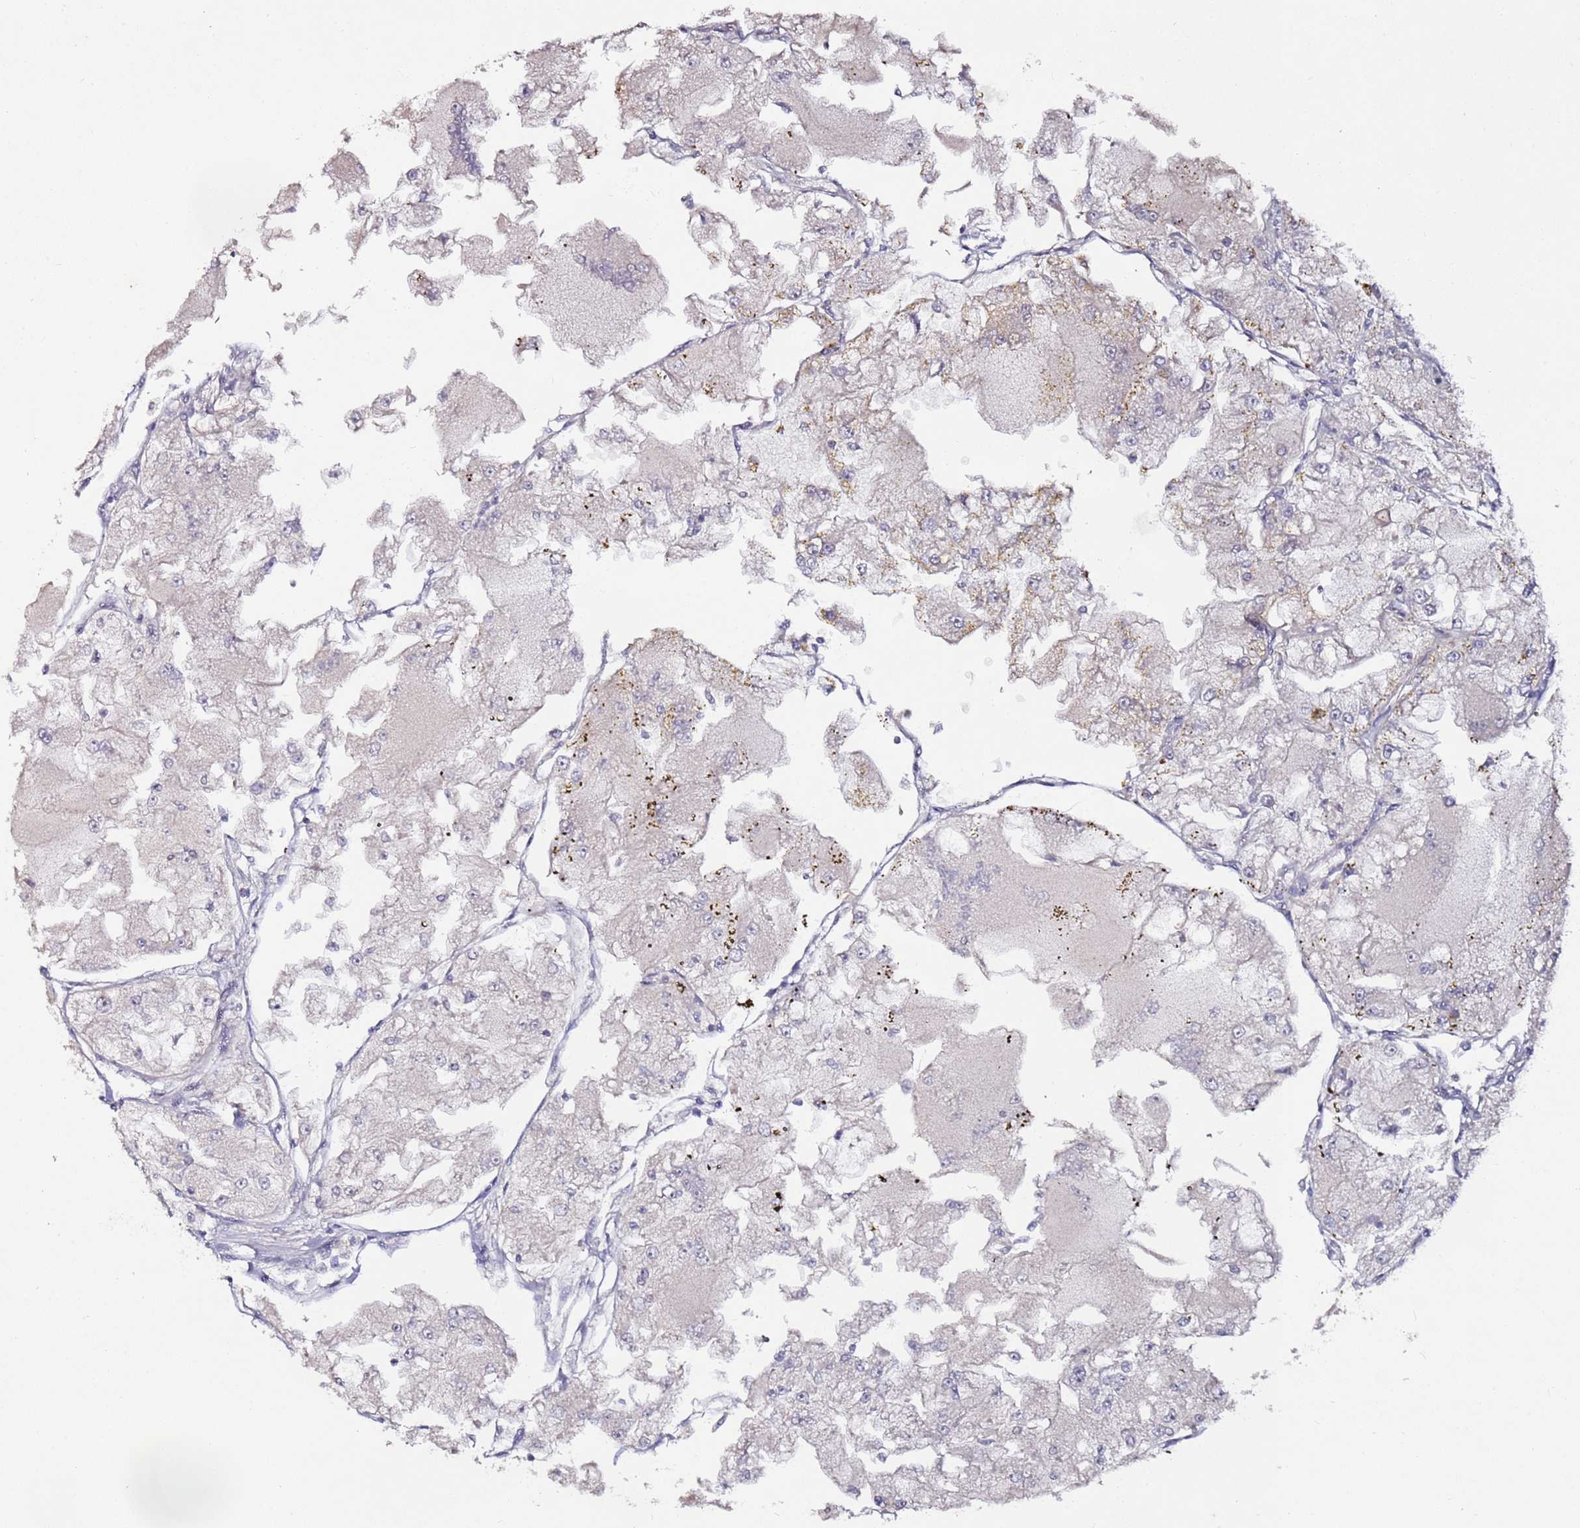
{"staining": {"intensity": "negative", "quantity": "none", "location": "none"}, "tissue": "renal cancer", "cell_type": "Tumor cells", "image_type": "cancer", "snomed": [{"axis": "morphology", "description": "Adenocarcinoma, NOS"}, {"axis": "topography", "description": "Kidney"}], "caption": "Immunohistochemistry (IHC) photomicrograph of neoplastic tissue: human renal cancer (adenocarcinoma) stained with DAB (3,3'-diaminobenzidine) demonstrates no significant protein staining in tumor cells.", "gene": "LACC1", "patient": {"sex": "female", "age": 72}}